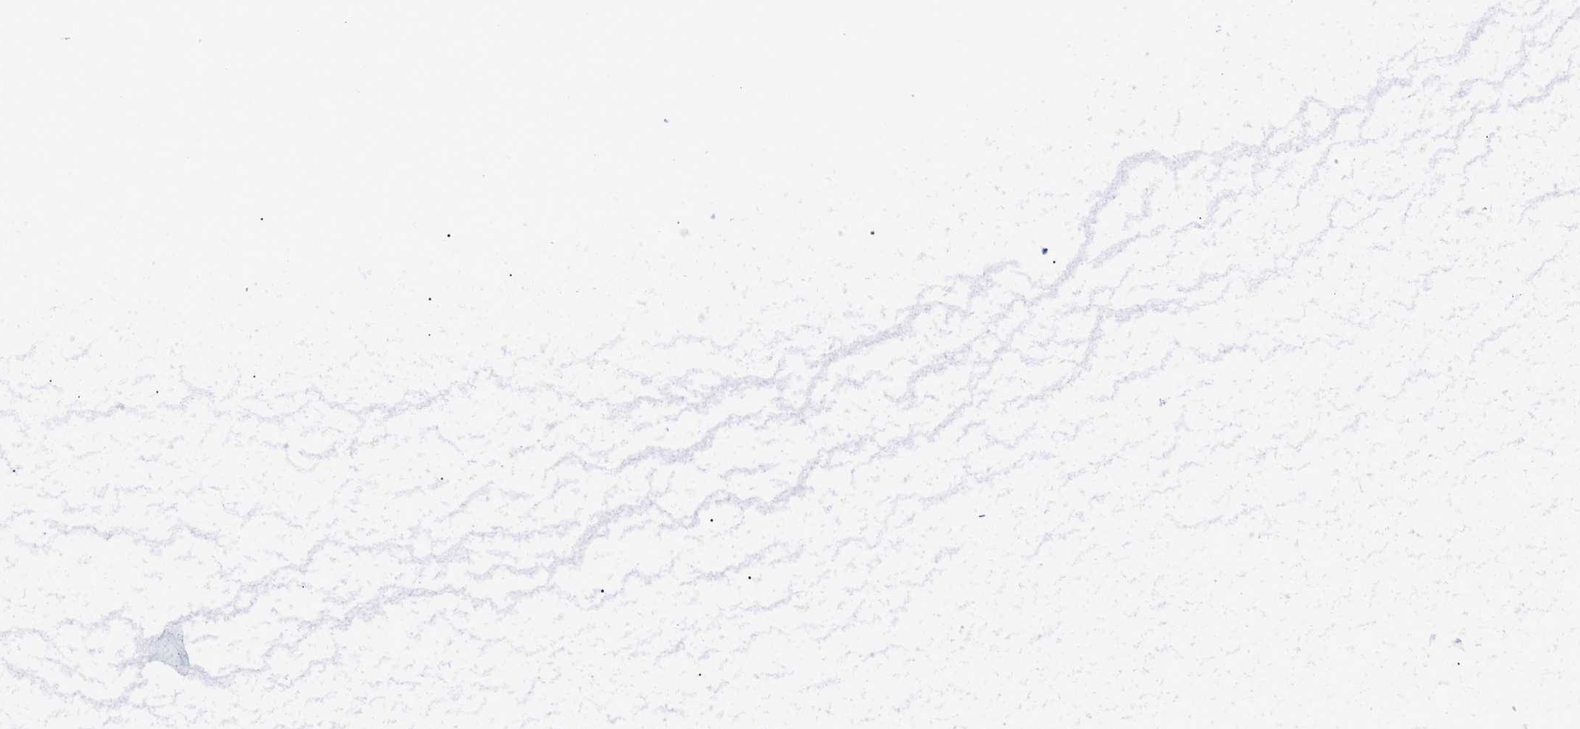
{"staining": {"intensity": "negative", "quantity": "none", "location": "none"}, "tissue": "lymphoma", "cell_type": "Tumor cells", "image_type": "cancer", "snomed": [{"axis": "morphology", "description": "Malignant lymphoma, non-Hodgkin's type, Low grade"}, {"axis": "topography", "description": "Lymph node"}], "caption": "Immunohistochemistry histopathology image of neoplastic tissue: human low-grade malignant lymphoma, non-Hodgkin's type stained with DAB exhibits no significant protein staining in tumor cells.", "gene": "SLC35F1", "patient": {"sex": "female", "age": 67}}